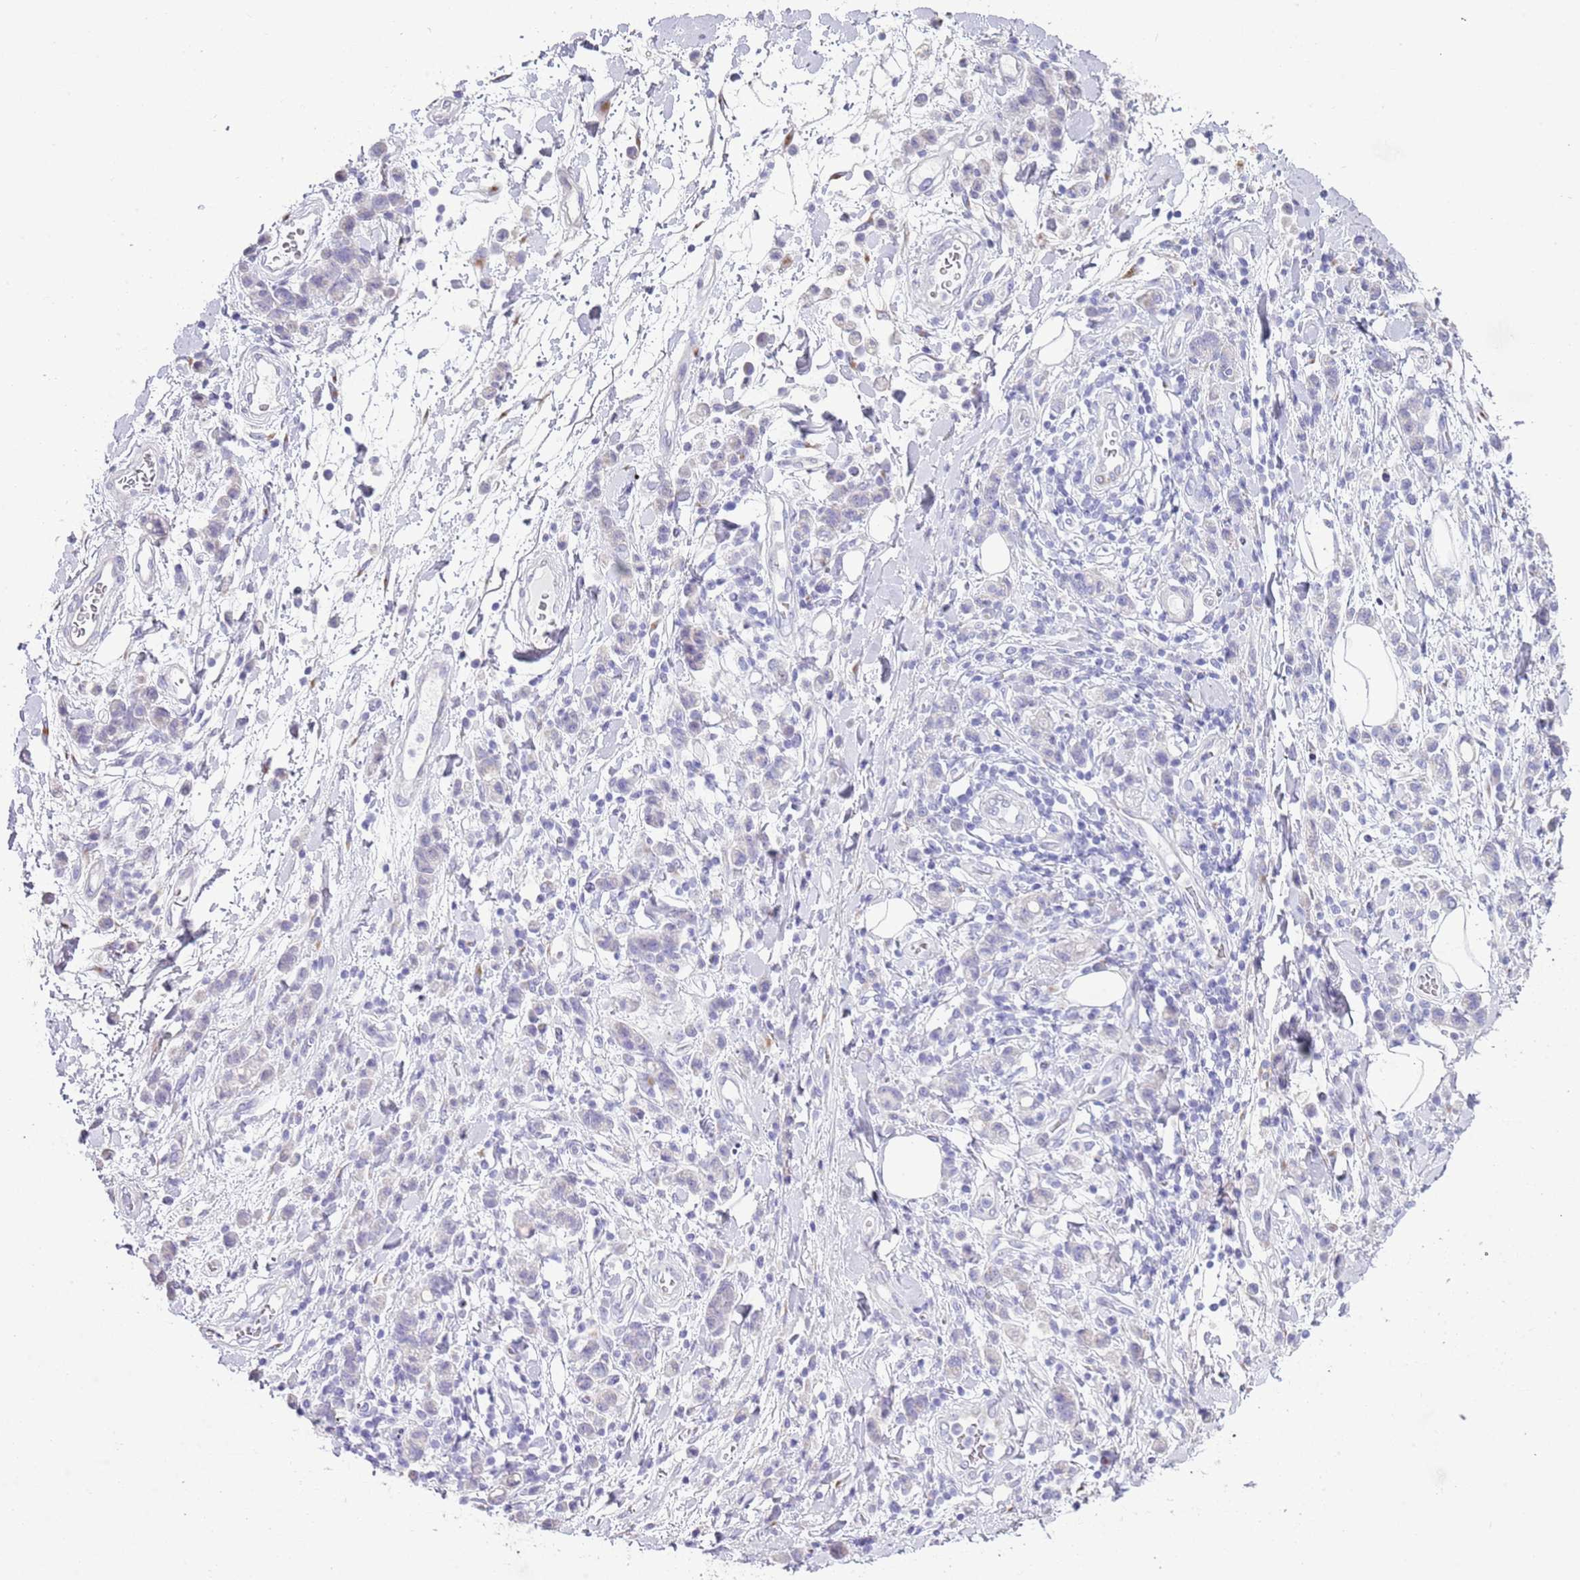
{"staining": {"intensity": "negative", "quantity": "none", "location": "none"}, "tissue": "stomach cancer", "cell_type": "Tumor cells", "image_type": "cancer", "snomed": [{"axis": "morphology", "description": "Adenocarcinoma, NOS"}, {"axis": "topography", "description": "Stomach"}], "caption": "A histopathology image of human stomach cancer (adenocarcinoma) is negative for staining in tumor cells.", "gene": "ABHD17C", "patient": {"sex": "male", "age": 77}}